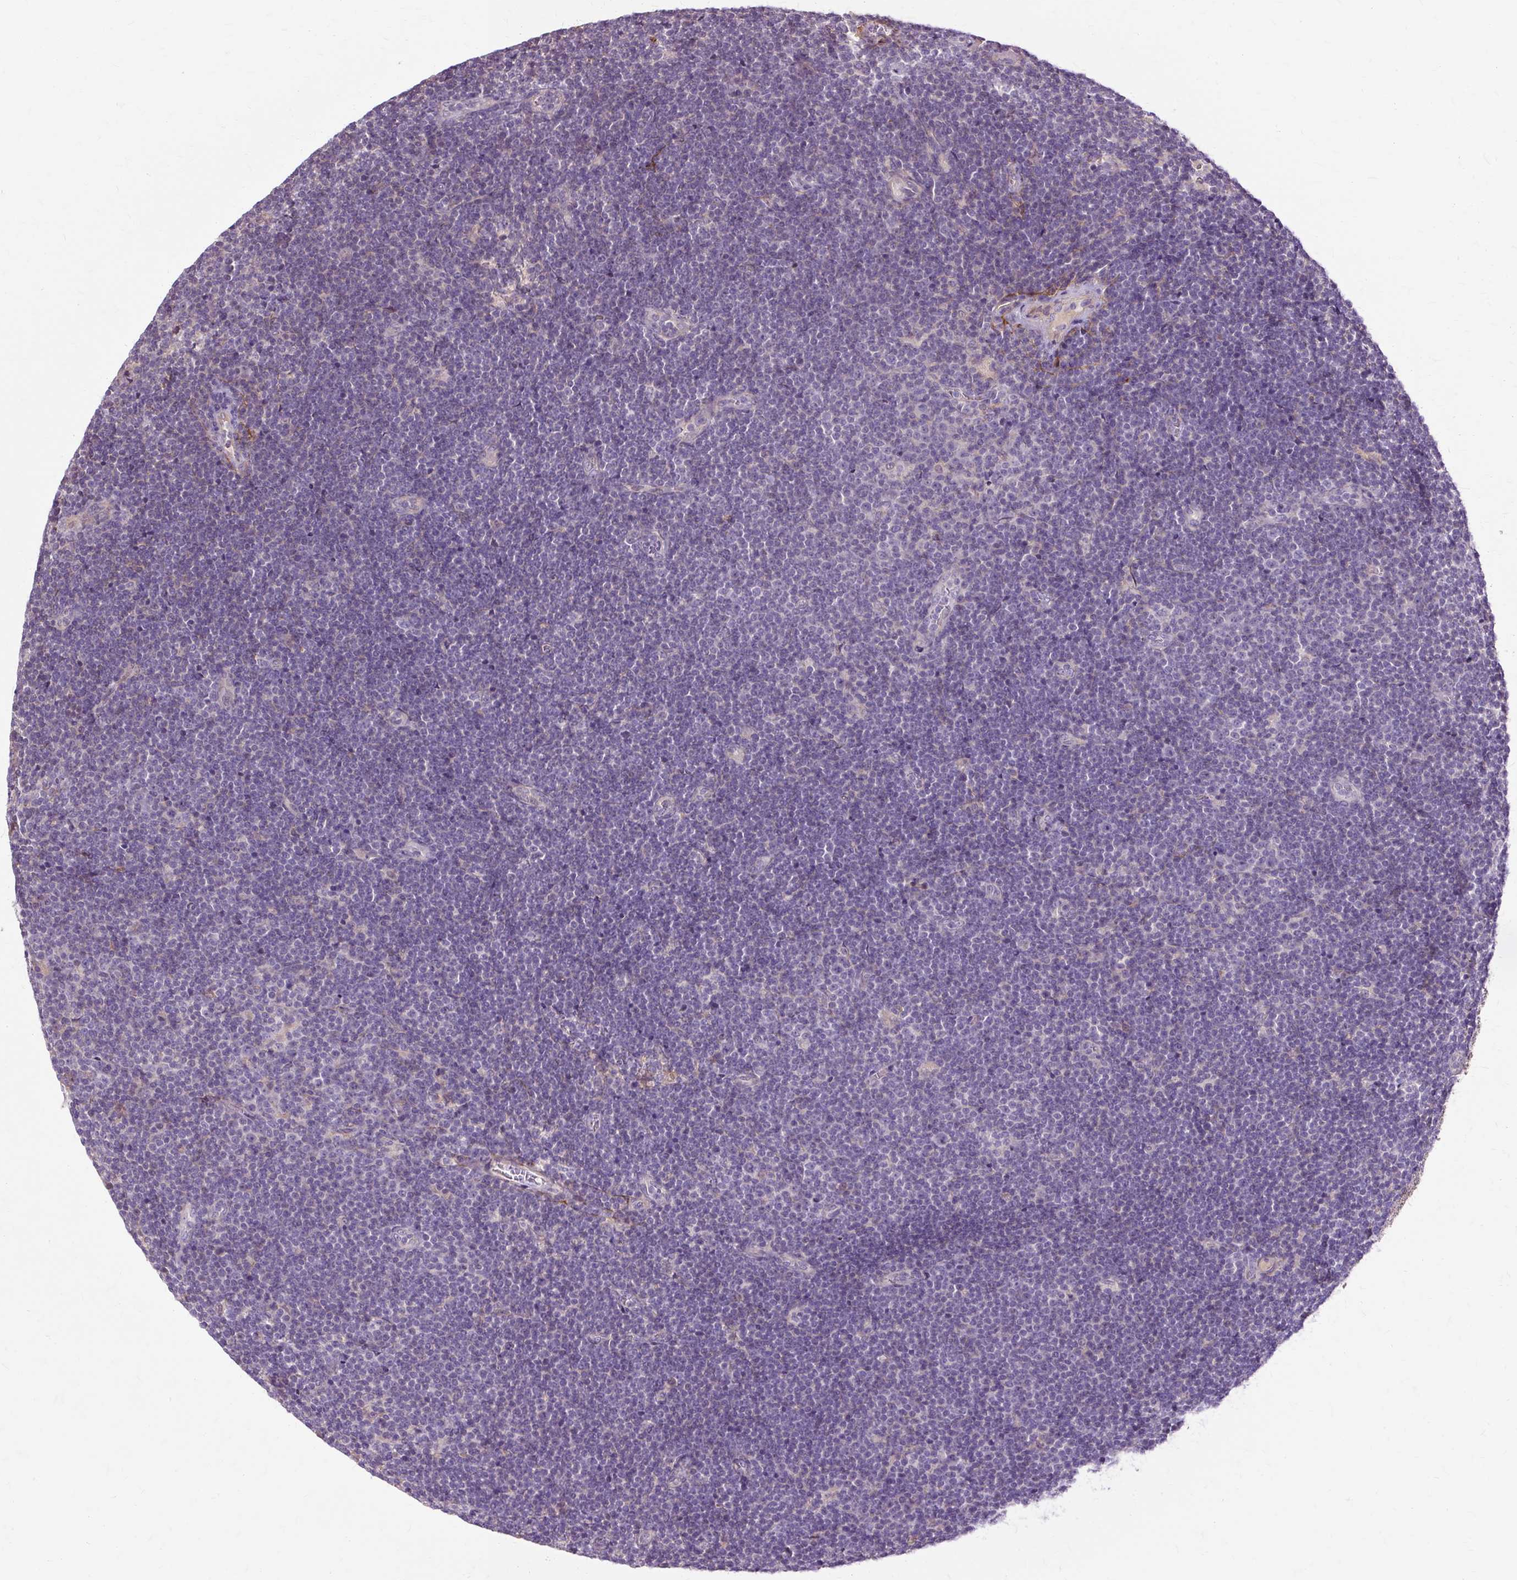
{"staining": {"intensity": "negative", "quantity": "none", "location": "none"}, "tissue": "lymphoma", "cell_type": "Tumor cells", "image_type": "cancer", "snomed": [{"axis": "morphology", "description": "Malignant lymphoma, non-Hodgkin's type, Low grade"}, {"axis": "topography", "description": "Lymph node"}], "caption": "Tumor cells show no significant staining in lymphoma.", "gene": "TSPAN8", "patient": {"sex": "male", "age": 48}}